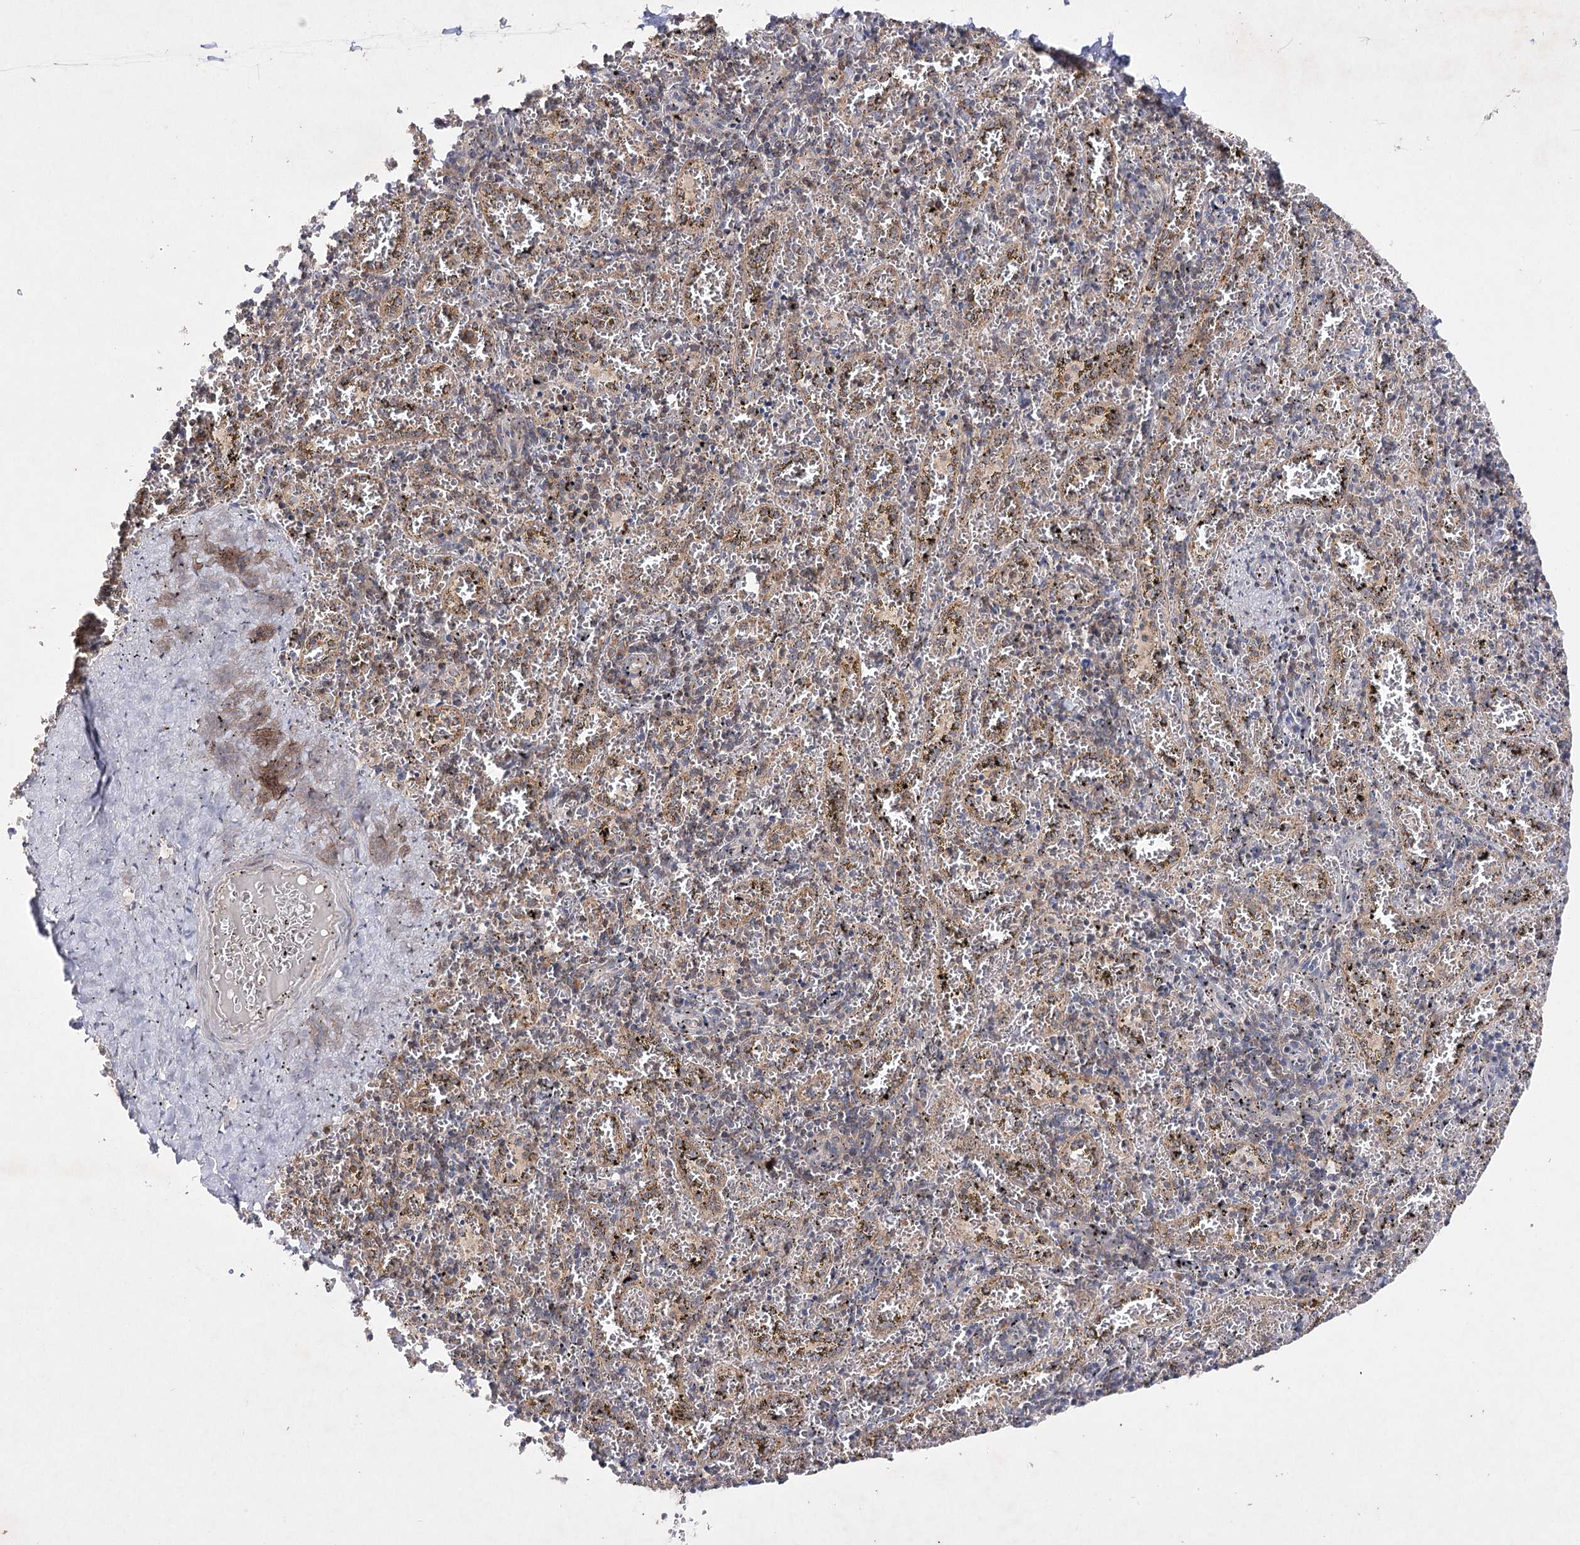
{"staining": {"intensity": "weak", "quantity": "25%-75%", "location": "cytoplasmic/membranous"}, "tissue": "spleen", "cell_type": "Cells in red pulp", "image_type": "normal", "snomed": [{"axis": "morphology", "description": "Normal tissue, NOS"}, {"axis": "topography", "description": "Spleen"}], "caption": "High-power microscopy captured an immunohistochemistry (IHC) image of benign spleen, revealing weak cytoplasmic/membranous expression in approximately 25%-75% of cells in red pulp.", "gene": "BCR", "patient": {"sex": "male", "age": 11}}